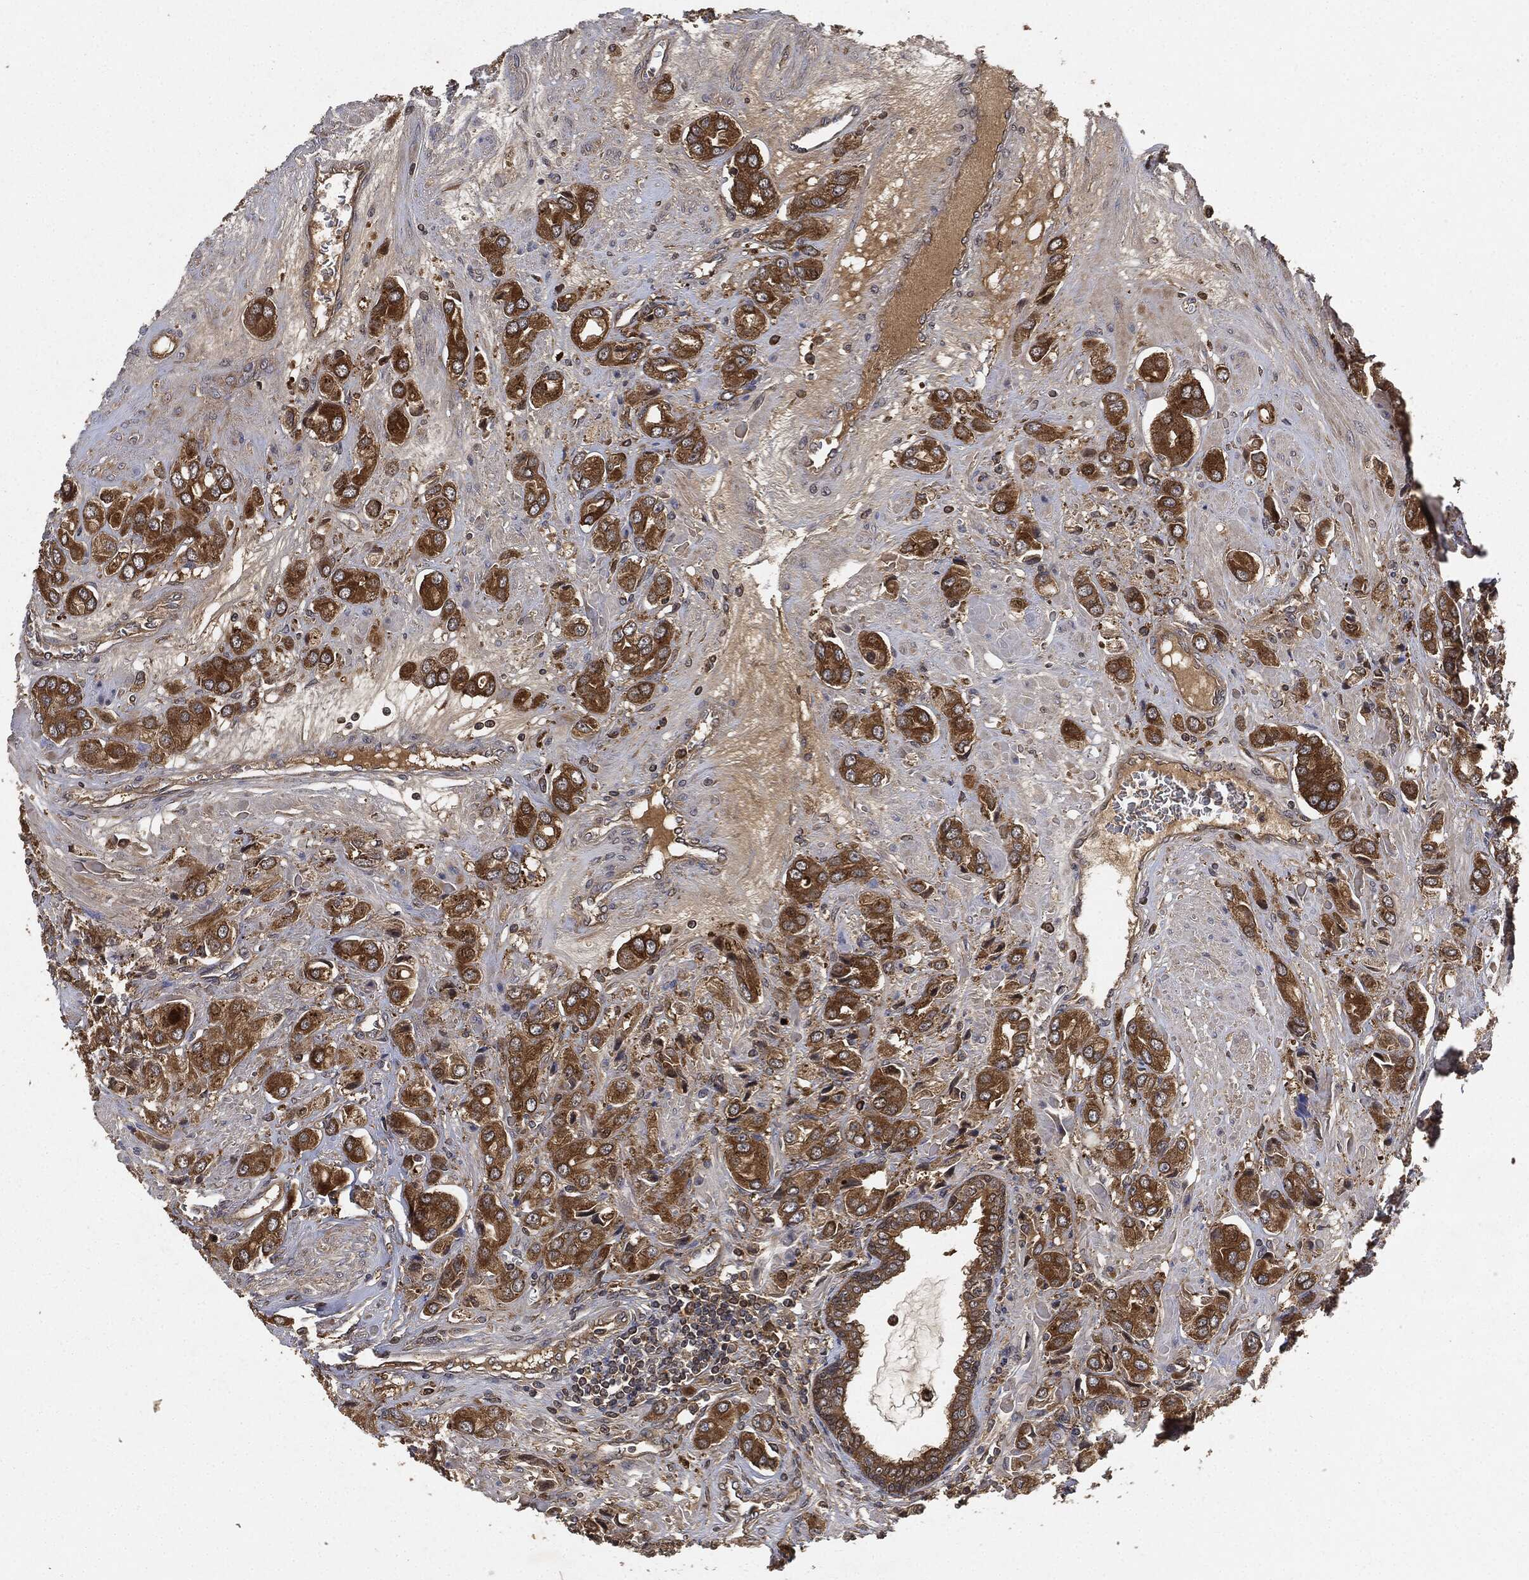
{"staining": {"intensity": "strong", "quantity": ">75%", "location": "cytoplasmic/membranous"}, "tissue": "prostate cancer", "cell_type": "Tumor cells", "image_type": "cancer", "snomed": [{"axis": "morphology", "description": "Adenocarcinoma, NOS"}, {"axis": "topography", "description": "Prostate and seminal vesicle, NOS"}, {"axis": "topography", "description": "Prostate"}], "caption": "A histopathology image of human prostate cancer stained for a protein demonstrates strong cytoplasmic/membranous brown staining in tumor cells. The staining was performed using DAB, with brown indicating positive protein expression. Nuclei are stained blue with hematoxylin.", "gene": "BRAF", "patient": {"sex": "male", "age": 69}}